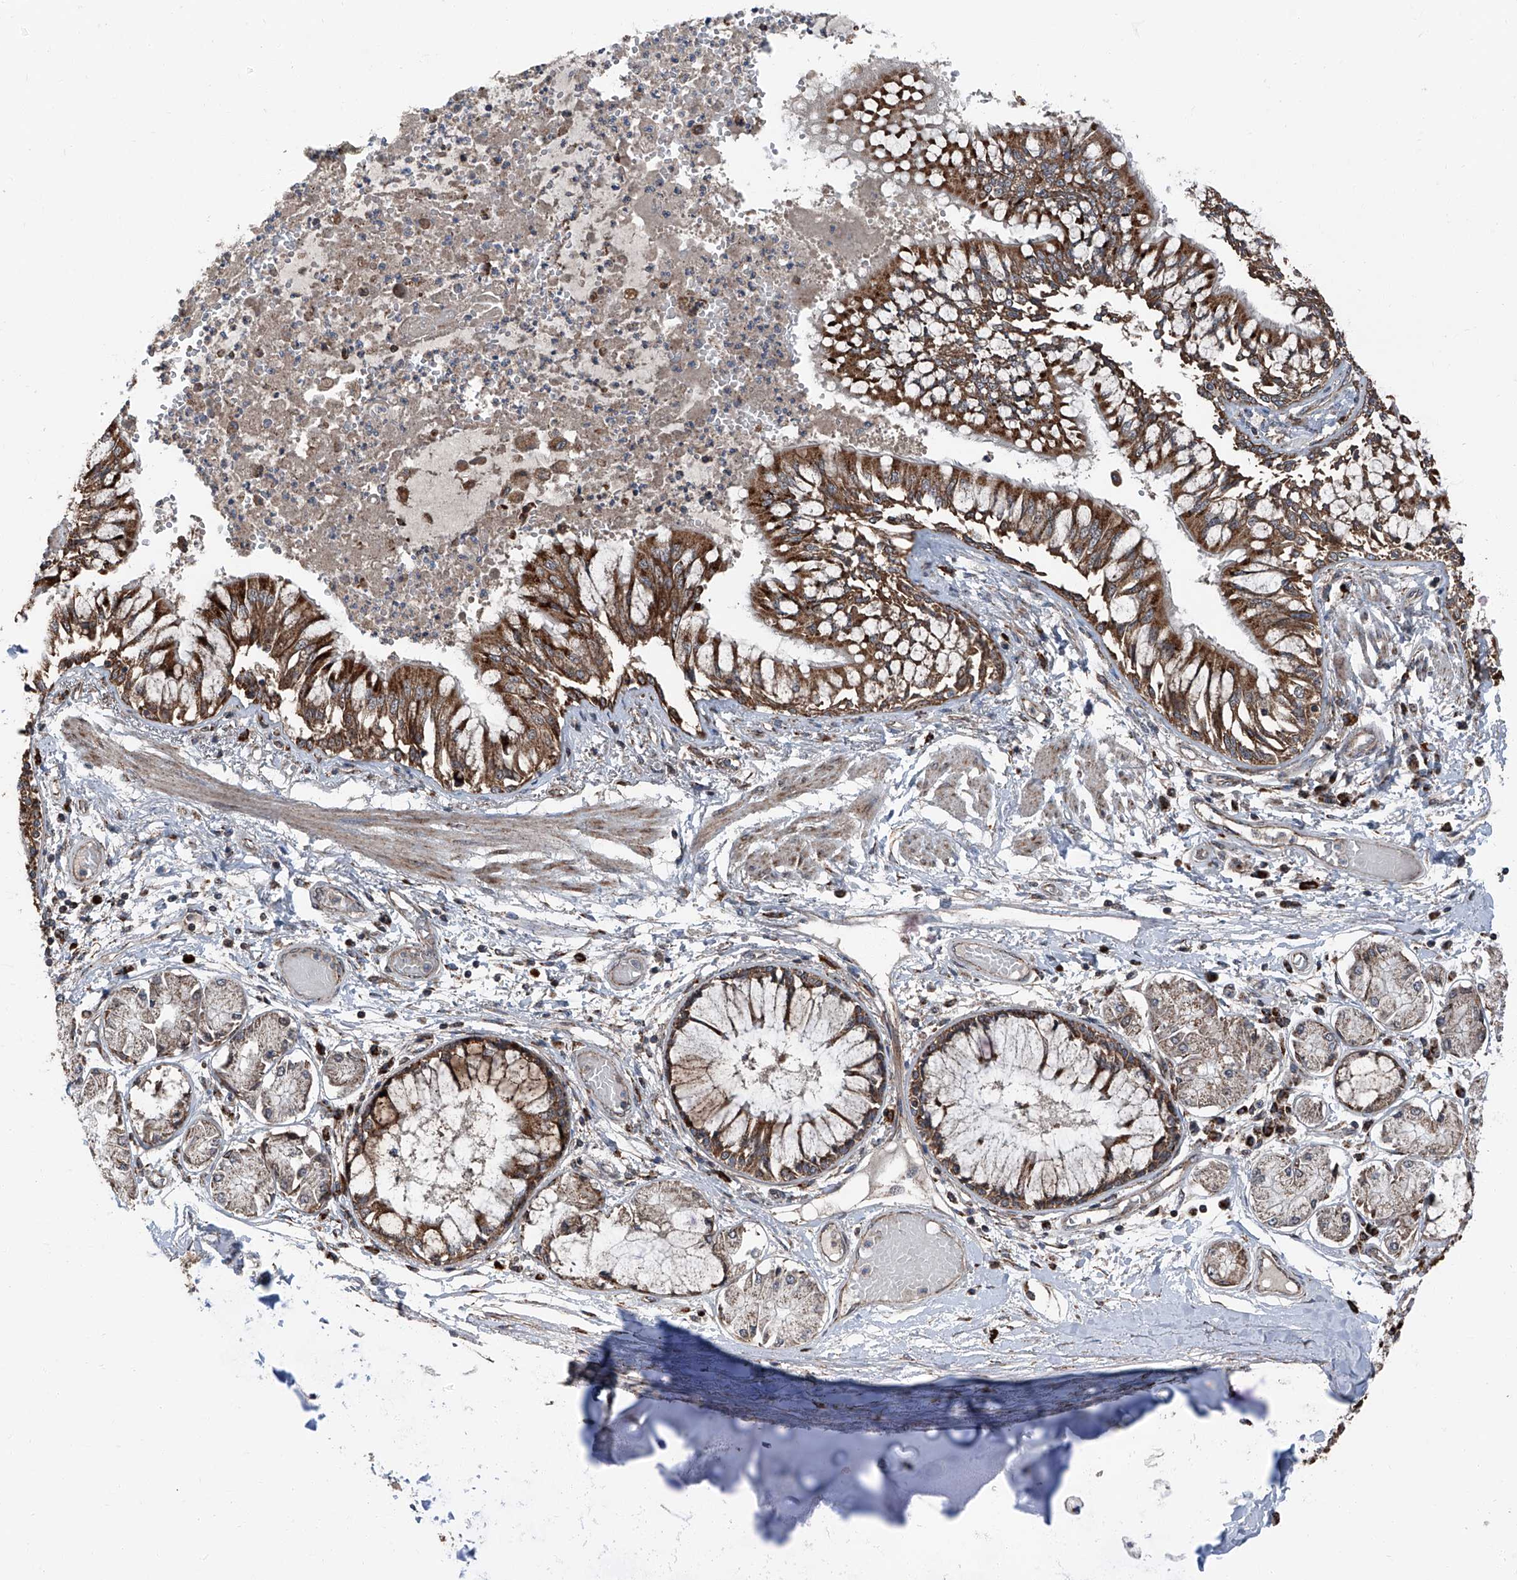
{"staining": {"intensity": "strong", "quantity": ">75%", "location": "cytoplasmic/membranous"}, "tissue": "bronchus", "cell_type": "Respiratory epithelial cells", "image_type": "normal", "snomed": [{"axis": "morphology", "description": "Normal tissue, NOS"}, {"axis": "topography", "description": "Cartilage tissue"}, {"axis": "topography", "description": "Bronchus"}, {"axis": "topography", "description": "Lung"}], "caption": "Immunohistochemical staining of unremarkable human bronchus demonstrates high levels of strong cytoplasmic/membranous staining in approximately >75% of respiratory epithelial cells.", "gene": "LIMK1", "patient": {"sex": "female", "age": 49}}